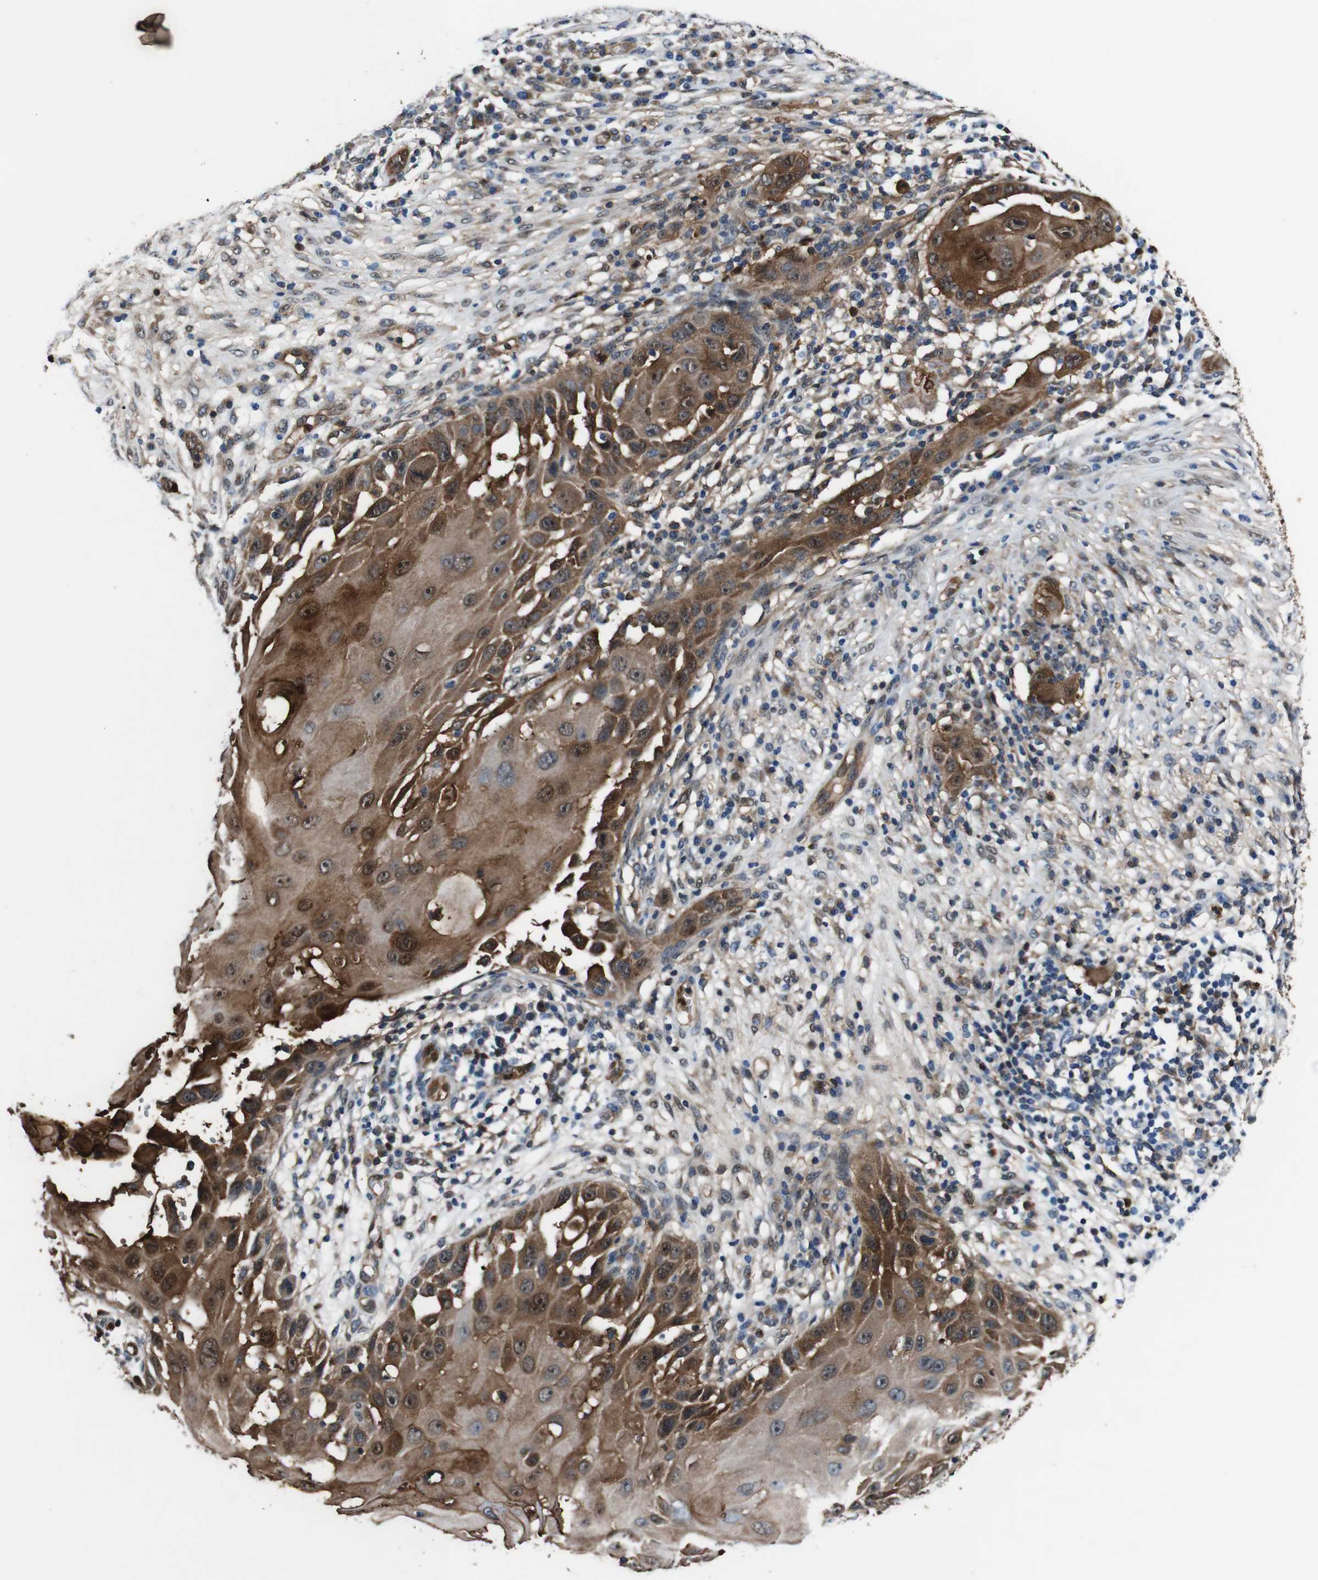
{"staining": {"intensity": "moderate", "quantity": ">75%", "location": "cytoplasmic/membranous,nuclear"}, "tissue": "skin cancer", "cell_type": "Tumor cells", "image_type": "cancer", "snomed": [{"axis": "morphology", "description": "Squamous cell carcinoma, NOS"}, {"axis": "topography", "description": "Skin"}], "caption": "Protein expression analysis of skin squamous cell carcinoma reveals moderate cytoplasmic/membranous and nuclear staining in approximately >75% of tumor cells. The staining is performed using DAB brown chromogen to label protein expression. The nuclei are counter-stained blue using hematoxylin.", "gene": "ANXA1", "patient": {"sex": "female", "age": 44}}